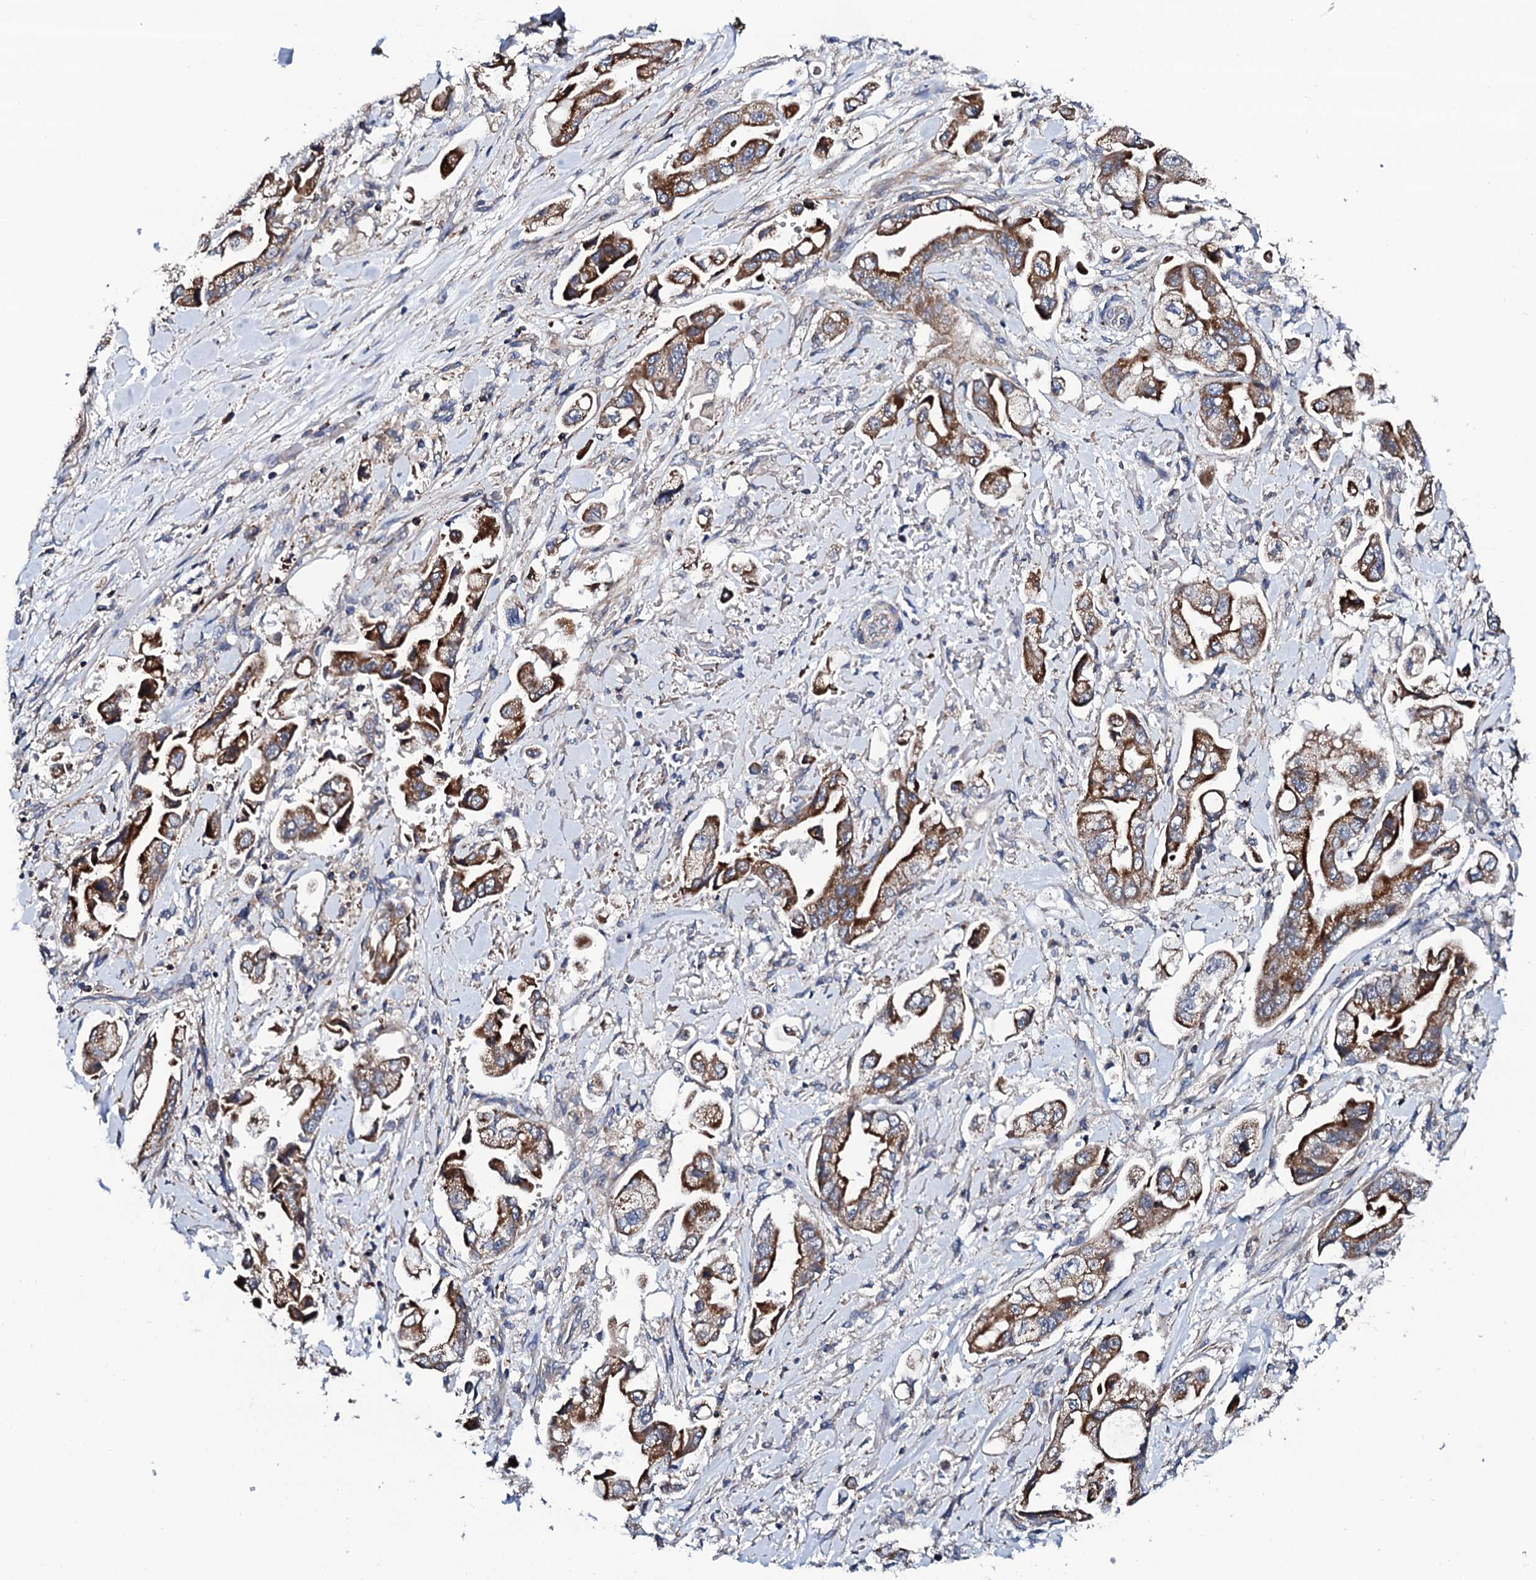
{"staining": {"intensity": "strong", "quantity": "25%-75%", "location": "cytoplasmic/membranous"}, "tissue": "stomach cancer", "cell_type": "Tumor cells", "image_type": "cancer", "snomed": [{"axis": "morphology", "description": "Adenocarcinoma, NOS"}, {"axis": "topography", "description": "Stomach"}], "caption": "IHC staining of stomach adenocarcinoma, which displays high levels of strong cytoplasmic/membranous staining in approximately 25%-75% of tumor cells indicating strong cytoplasmic/membranous protein positivity. The staining was performed using DAB (3,3'-diaminobenzidine) (brown) for protein detection and nuclei were counterstained in hematoxylin (blue).", "gene": "COG4", "patient": {"sex": "male", "age": 62}}